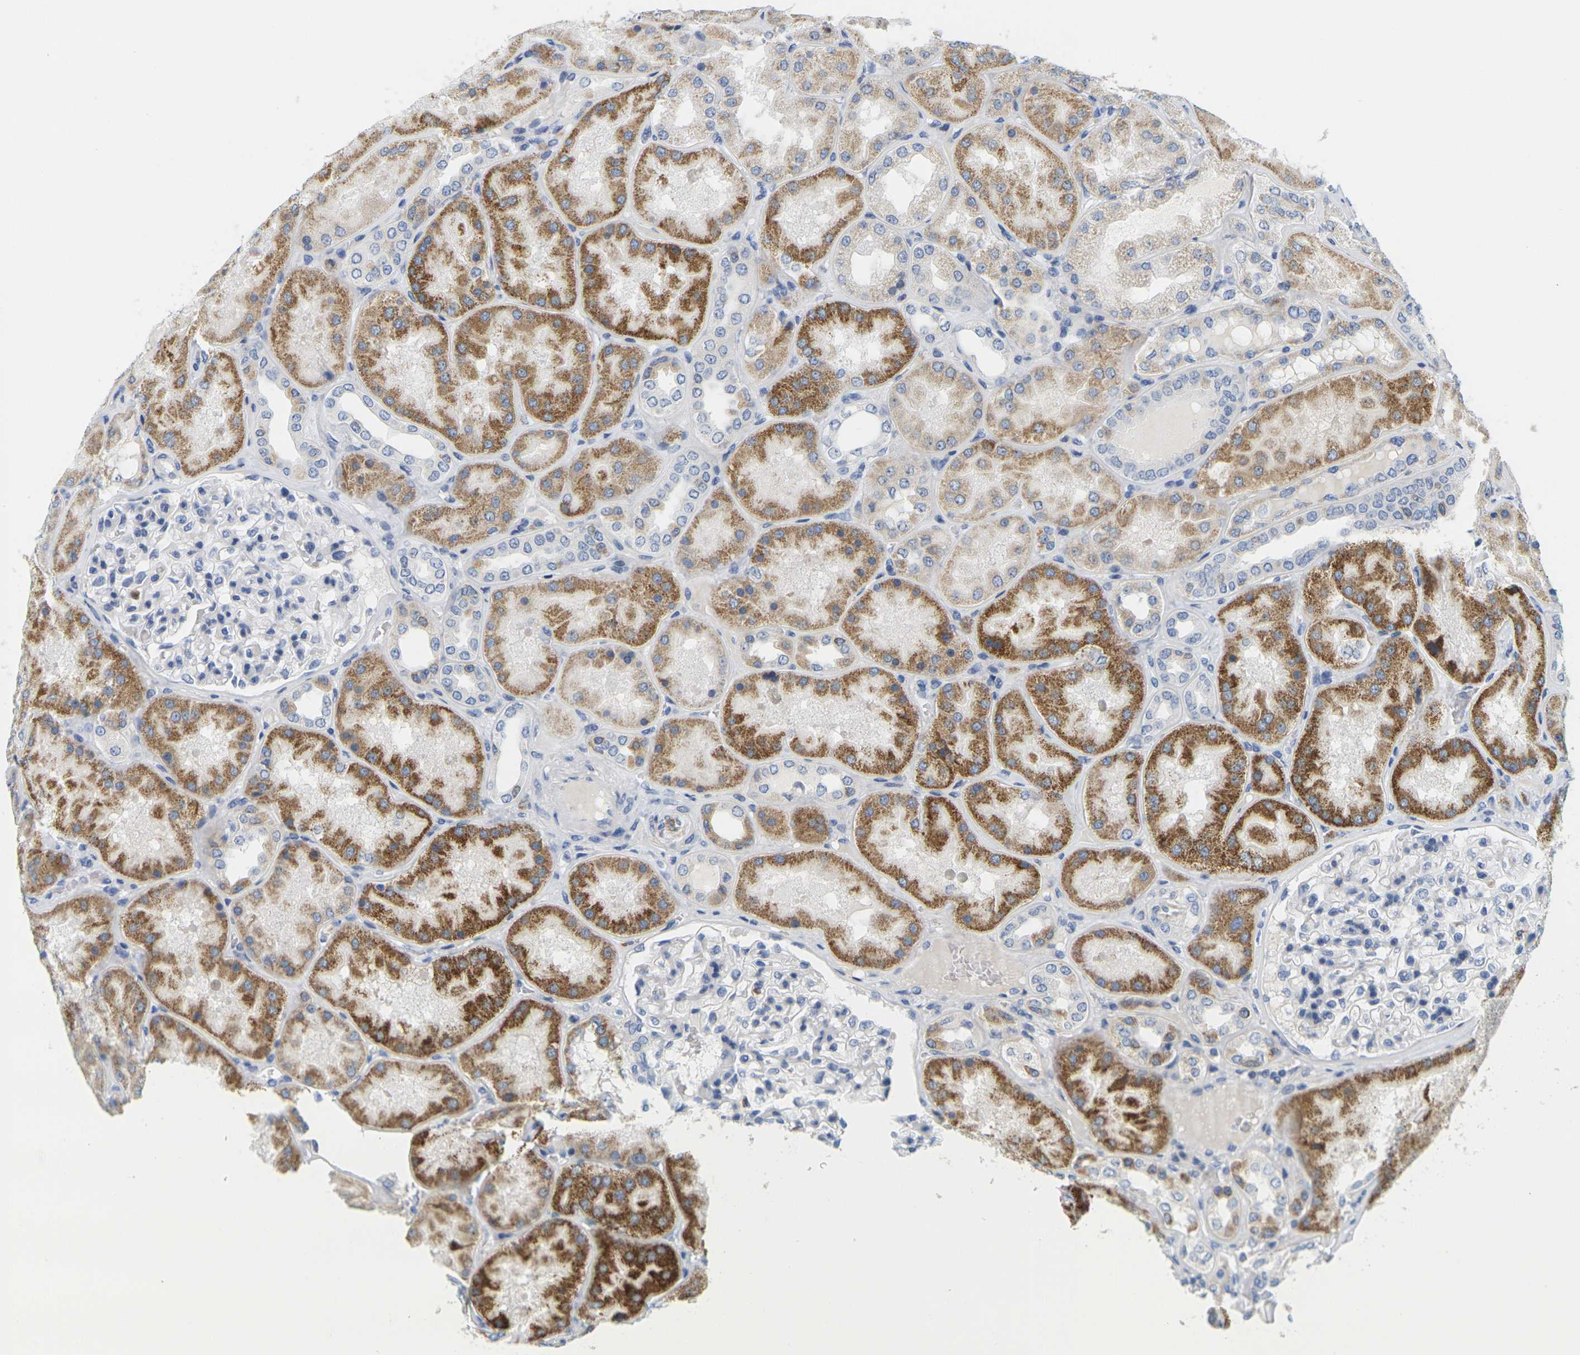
{"staining": {"intensity": "negative", "quantity": "none", "location": "none"}, "tissue": "kidney", "cell_type": "Cells in glomeruli", "image_type": "normal", "snomed": [{"axis": "morphology", "description": "Normal tissue, NOS"}, {"axis": "topography", "description": "Kidney"}], "caption": "The image exhibits no significant expression in cells in glomeruli of kidney.", "gene": "KLK5", "patient": {"sex": "female", "age": 56}}